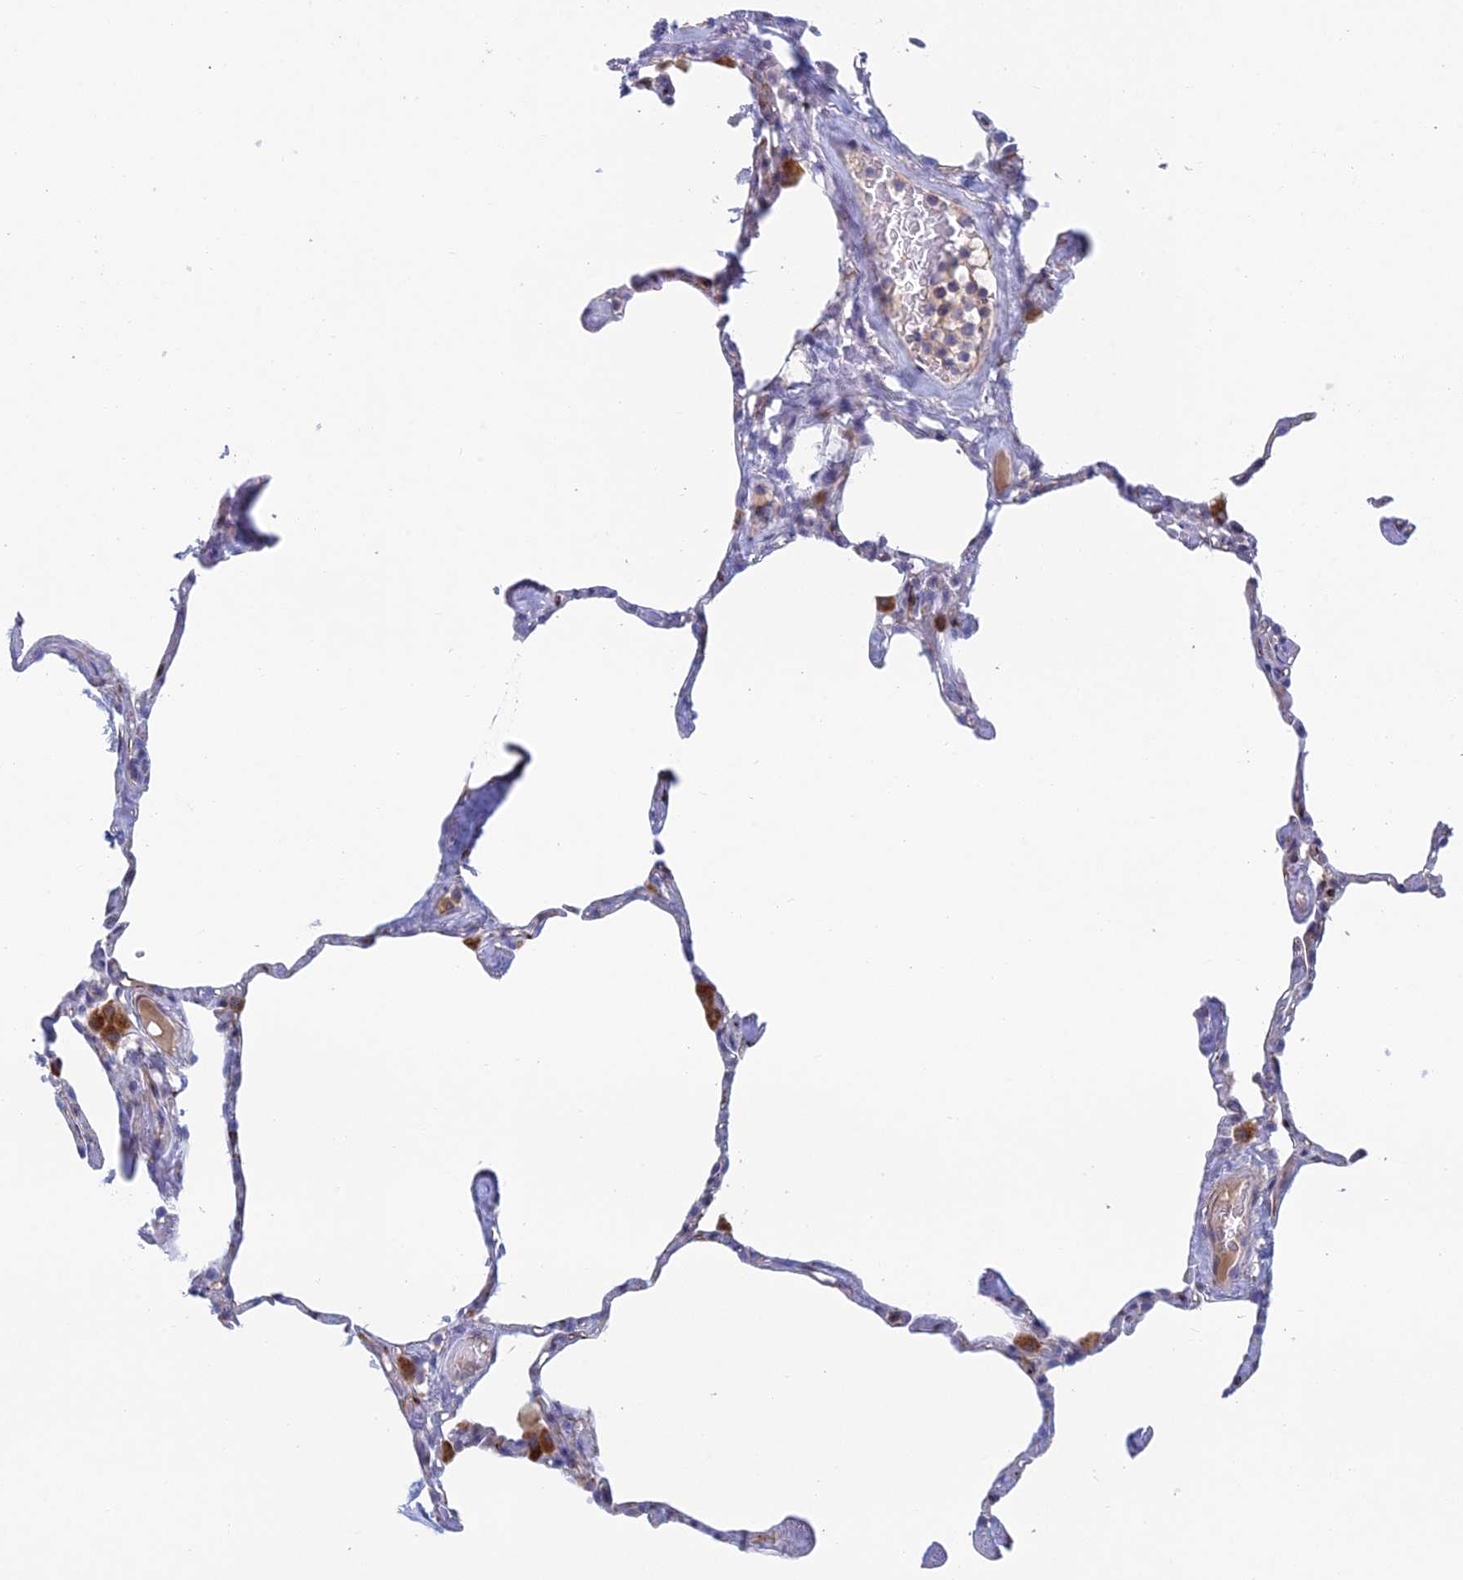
{"staining": {"intensity": "negative", "quantity": "none", "location": "none"}, "tissue": "lung", "cell_type": "Alveolar cells", "image_type": "normal", "snomed": [{"axis": "morphology", "description": "Normal tissue, NOS"}, {"axis": "topography", "description": "Lung"}], "caption": "Alveolar cells show no significant protein staining in unremarkable lung. (DAB (3,3'-diaminobenzidine) immunohistochemistry visualized using brightfield microscopy, high magnification).", "gene": "FERD3L", "patient": {"sex": "male", "age": 65}}